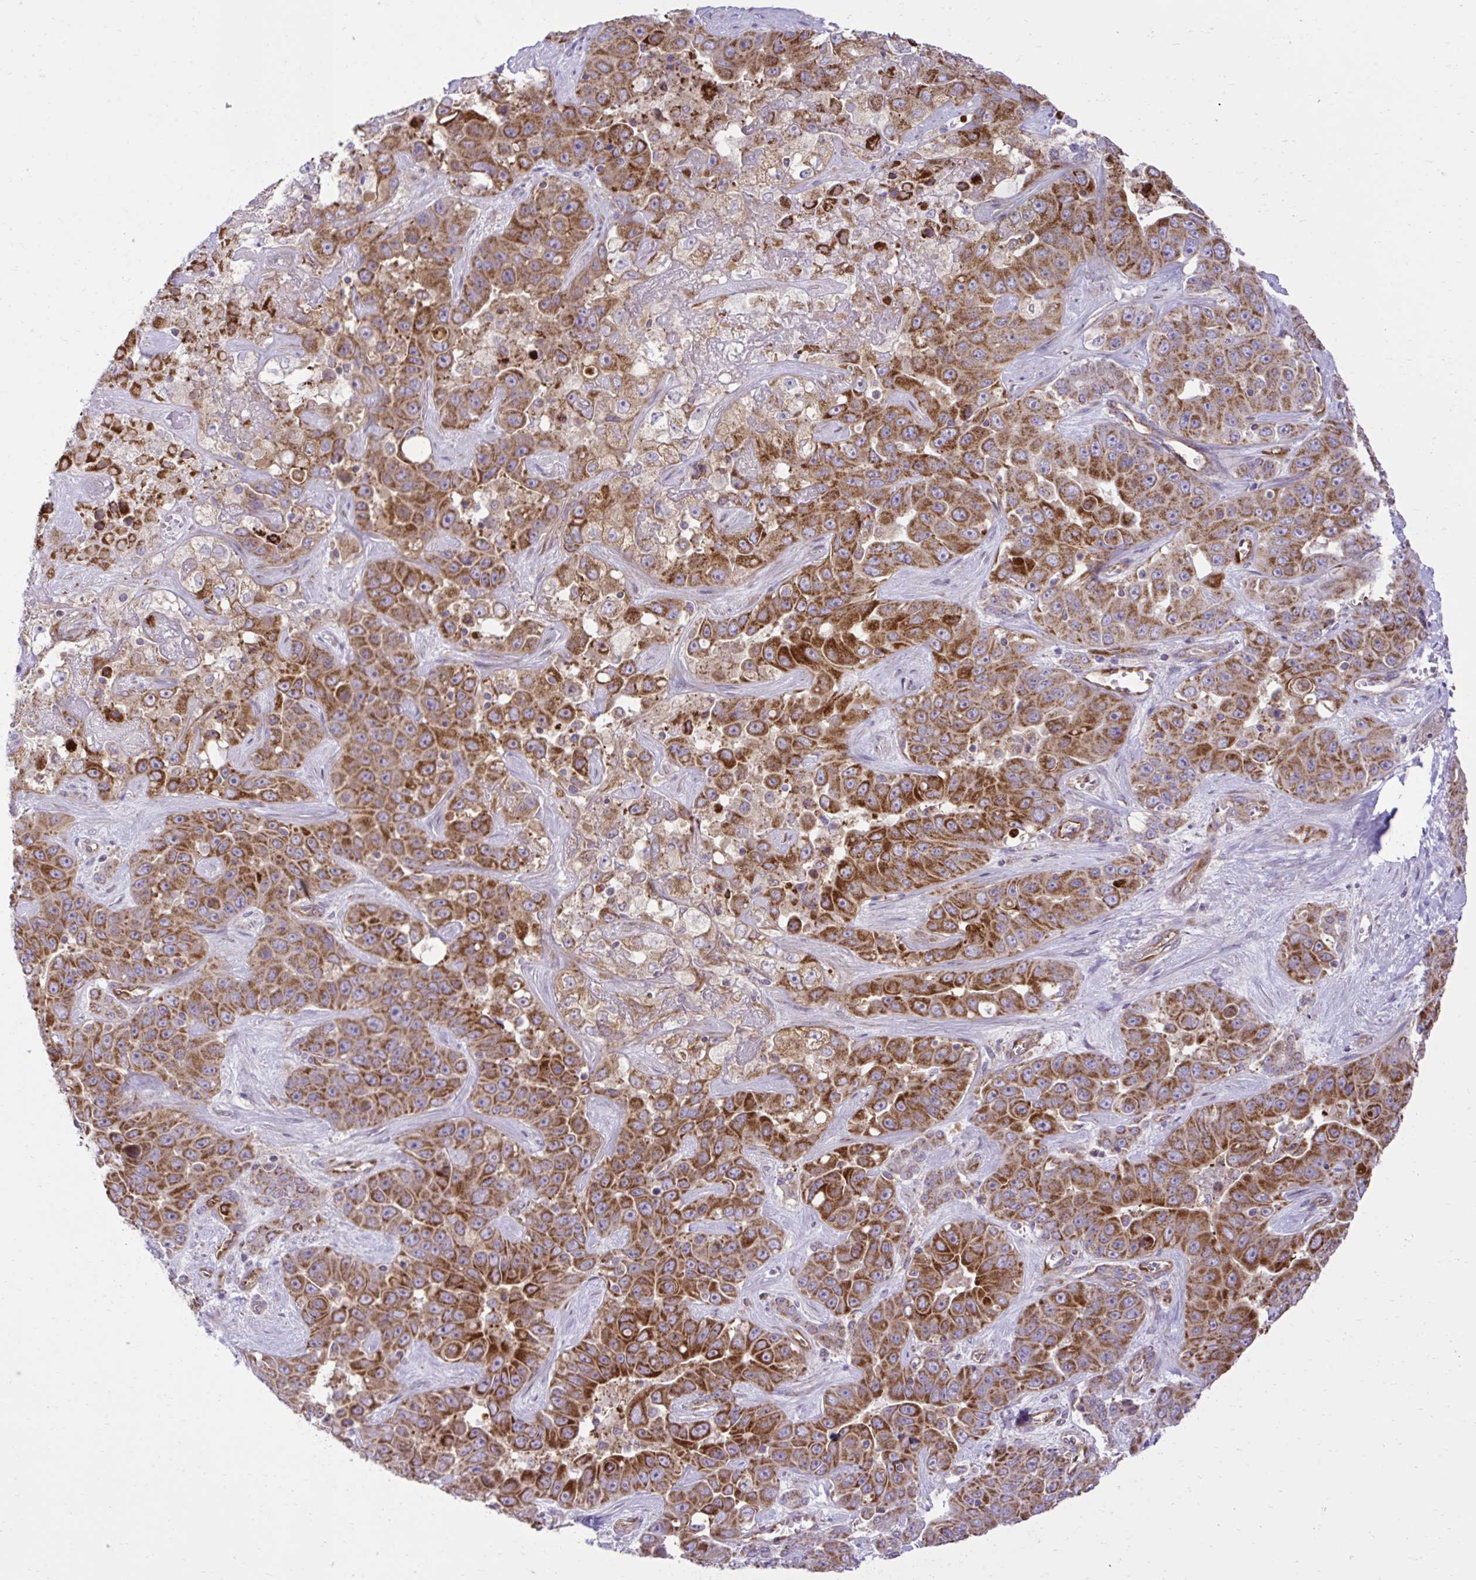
{"staining": {"intensity": "moderate", "quantity": ">75%", "location": "cytoplasmic/membranous"}, "tissue": "liver cancer", "cell_type": "Tumor cells", "image_type": "cancer", "snomed": [{"axis": "morphology", "description": "Cholangiocarcinoma"}, {"axis": "topography", "description": "Liver"}], "caption": "The micrograph shows a brown stain indicating the presence of a protein in the cytoplasmic/membranous of tumor cells in liver cholangiocarcinoma. (Stains: DAB (3,3'-diaminobenzidine) in brown, nuclei in blue, Microscopy: brightfield microscopy at high magnification).", "gene": "LIMS1", "patient": {"sex": "female", "age": 52}}